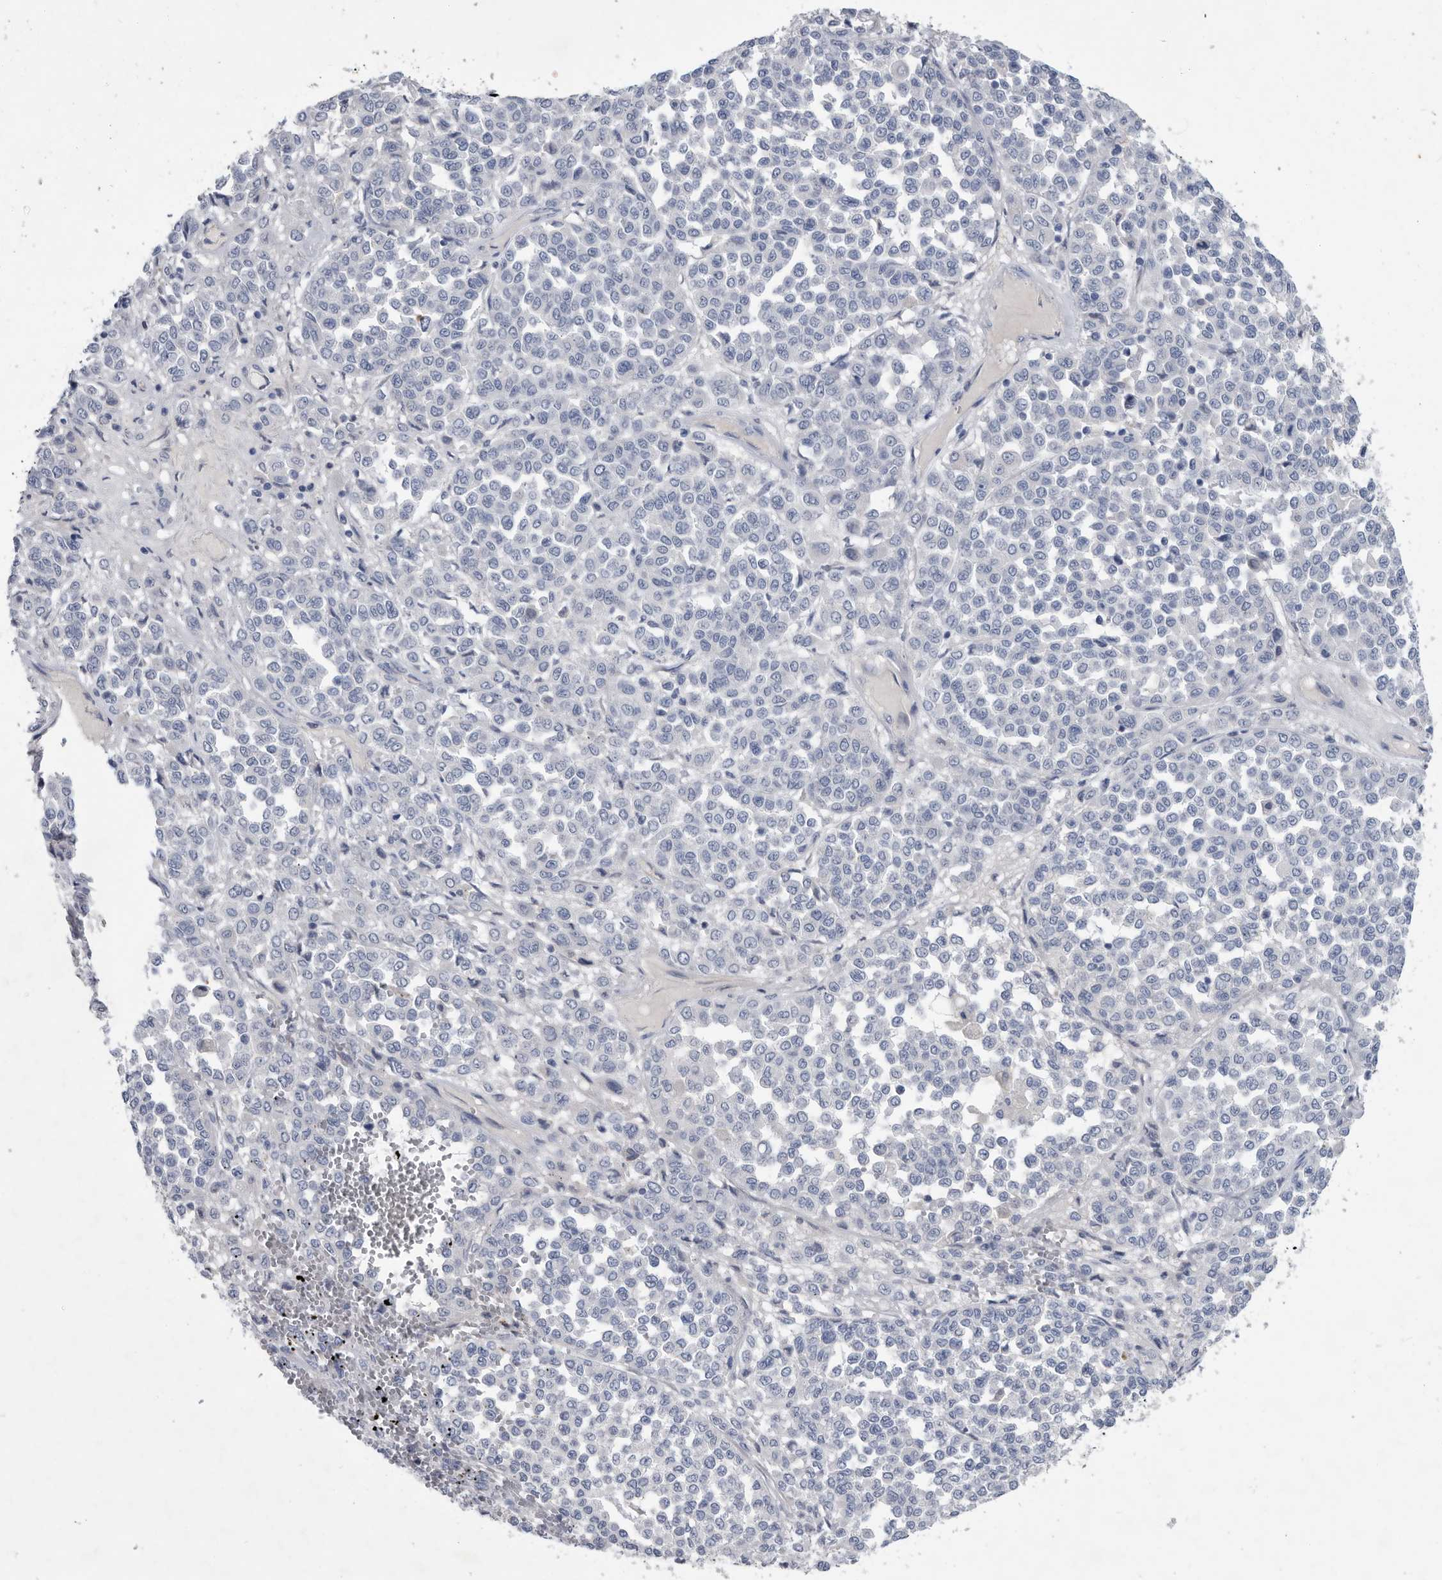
{"staining": {"intensity": "negative", "quantity": "none", "location": "none"}, "tissue": "melanoma", "cell_type": "Tumor cells", "image_type": "cancer", "snomed": [{"axis": "morphology", "description": "Malignant melanoma, Metastatic site"}, {"axis": "topography", "description": "Pancreas"}], "caption": "High magnification brightfield microscopy of malignant melanoma (metastatic site) stained with DAB (brown) and counterstained with hematoxylin (blue): tumor cells show no significant expression.", "gene": "BTBD6", "patient": {"sex": "female", "age": 30}}